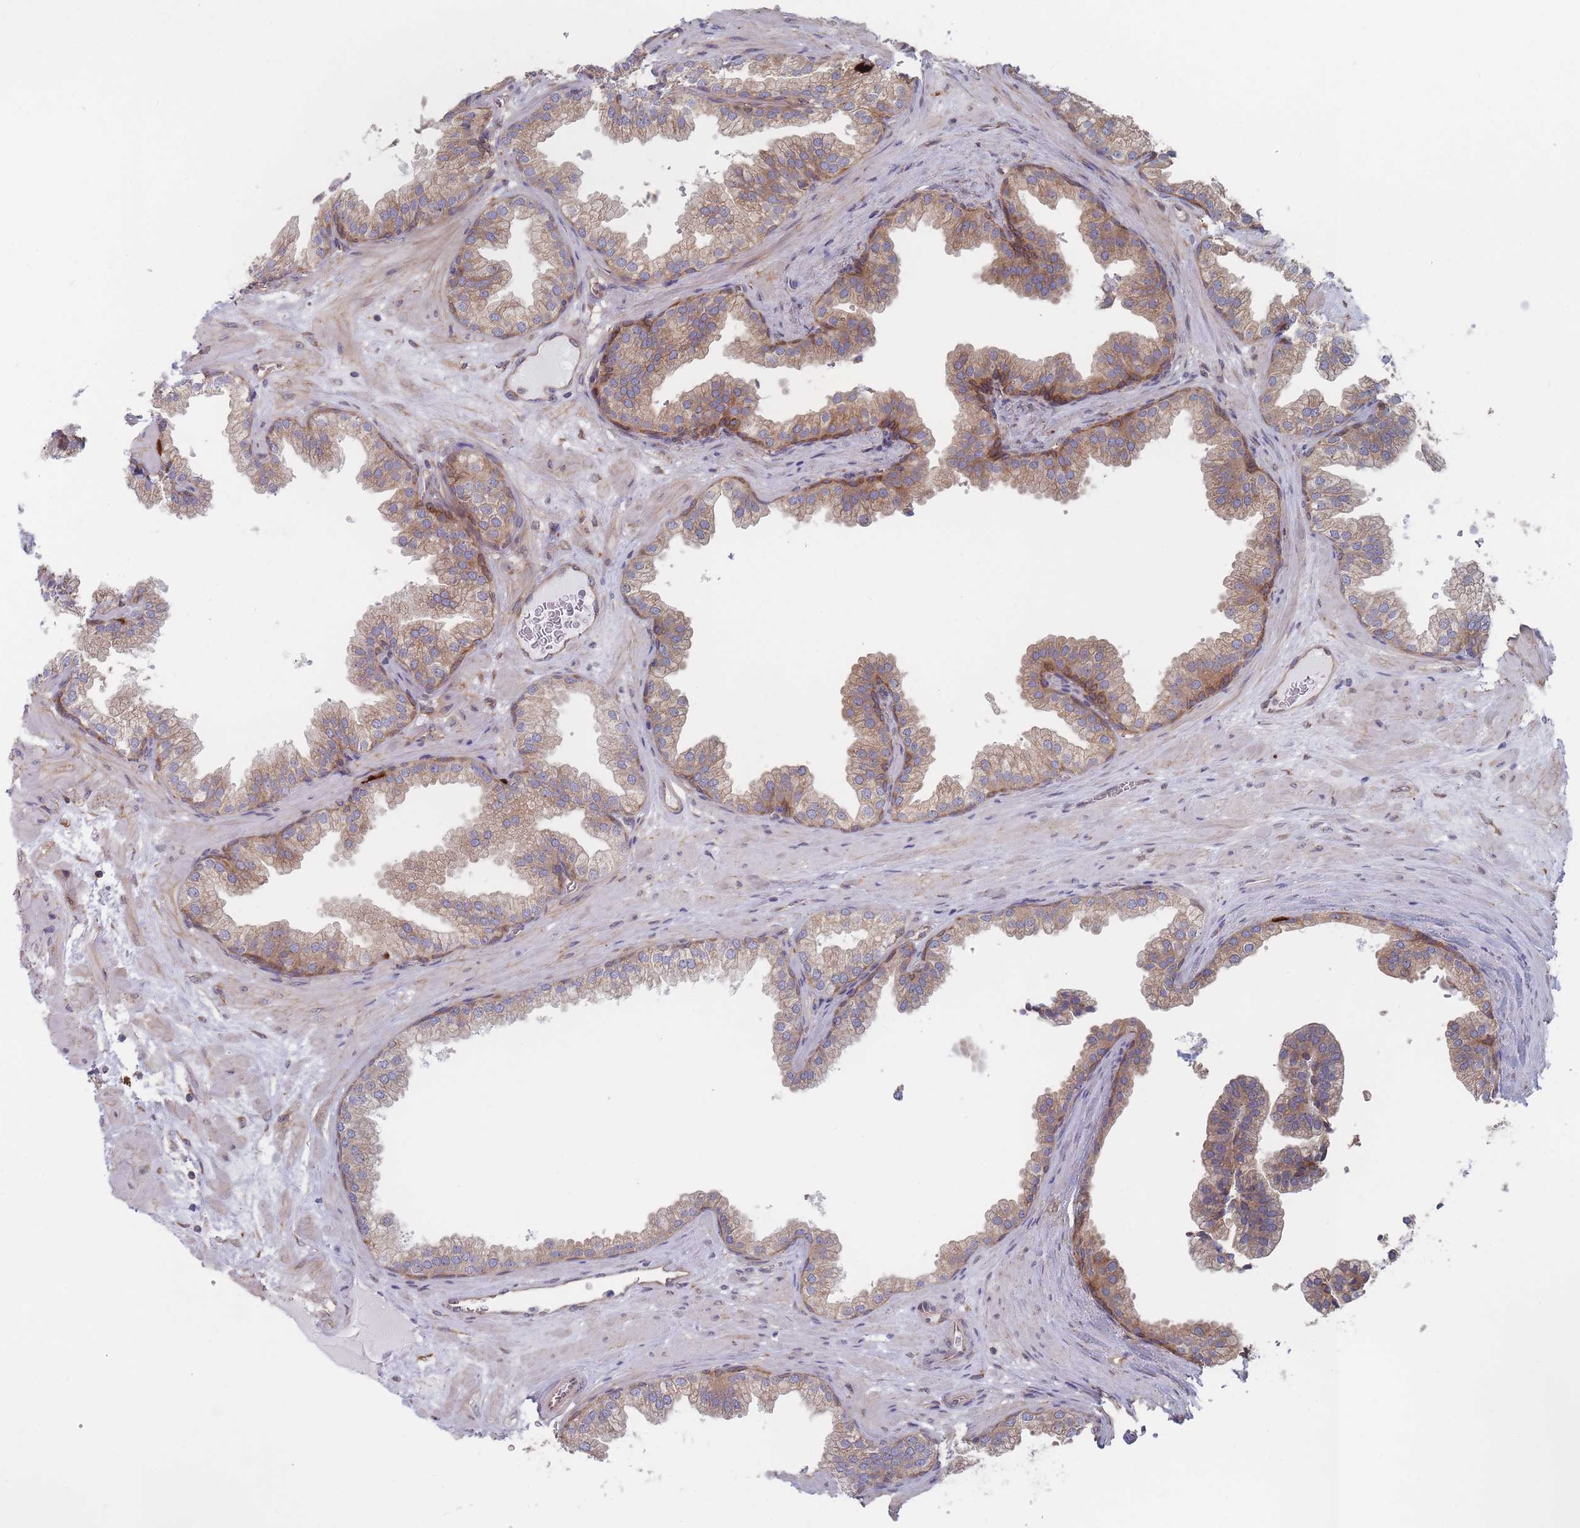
{"staining": {"intensity": "moderate", "quantity": "25%-75%", "location": "cytoplasmic/membranous"}, "tissue": "prostate", "cell_type": "Glandular cells", "image_type": "normal", "snomed": [{"axis": "morphology", "description": "Normal tissue, NOS"}, {"axis": "topography", "description": "Prostate"}], "caption": "Moderate cytoplasmic/membranous protein positivity is present in approximately 25%-75% of glandular cells in prostate.", "gene": "KDSR", "patient": {"sex": "male", "age": 37}}